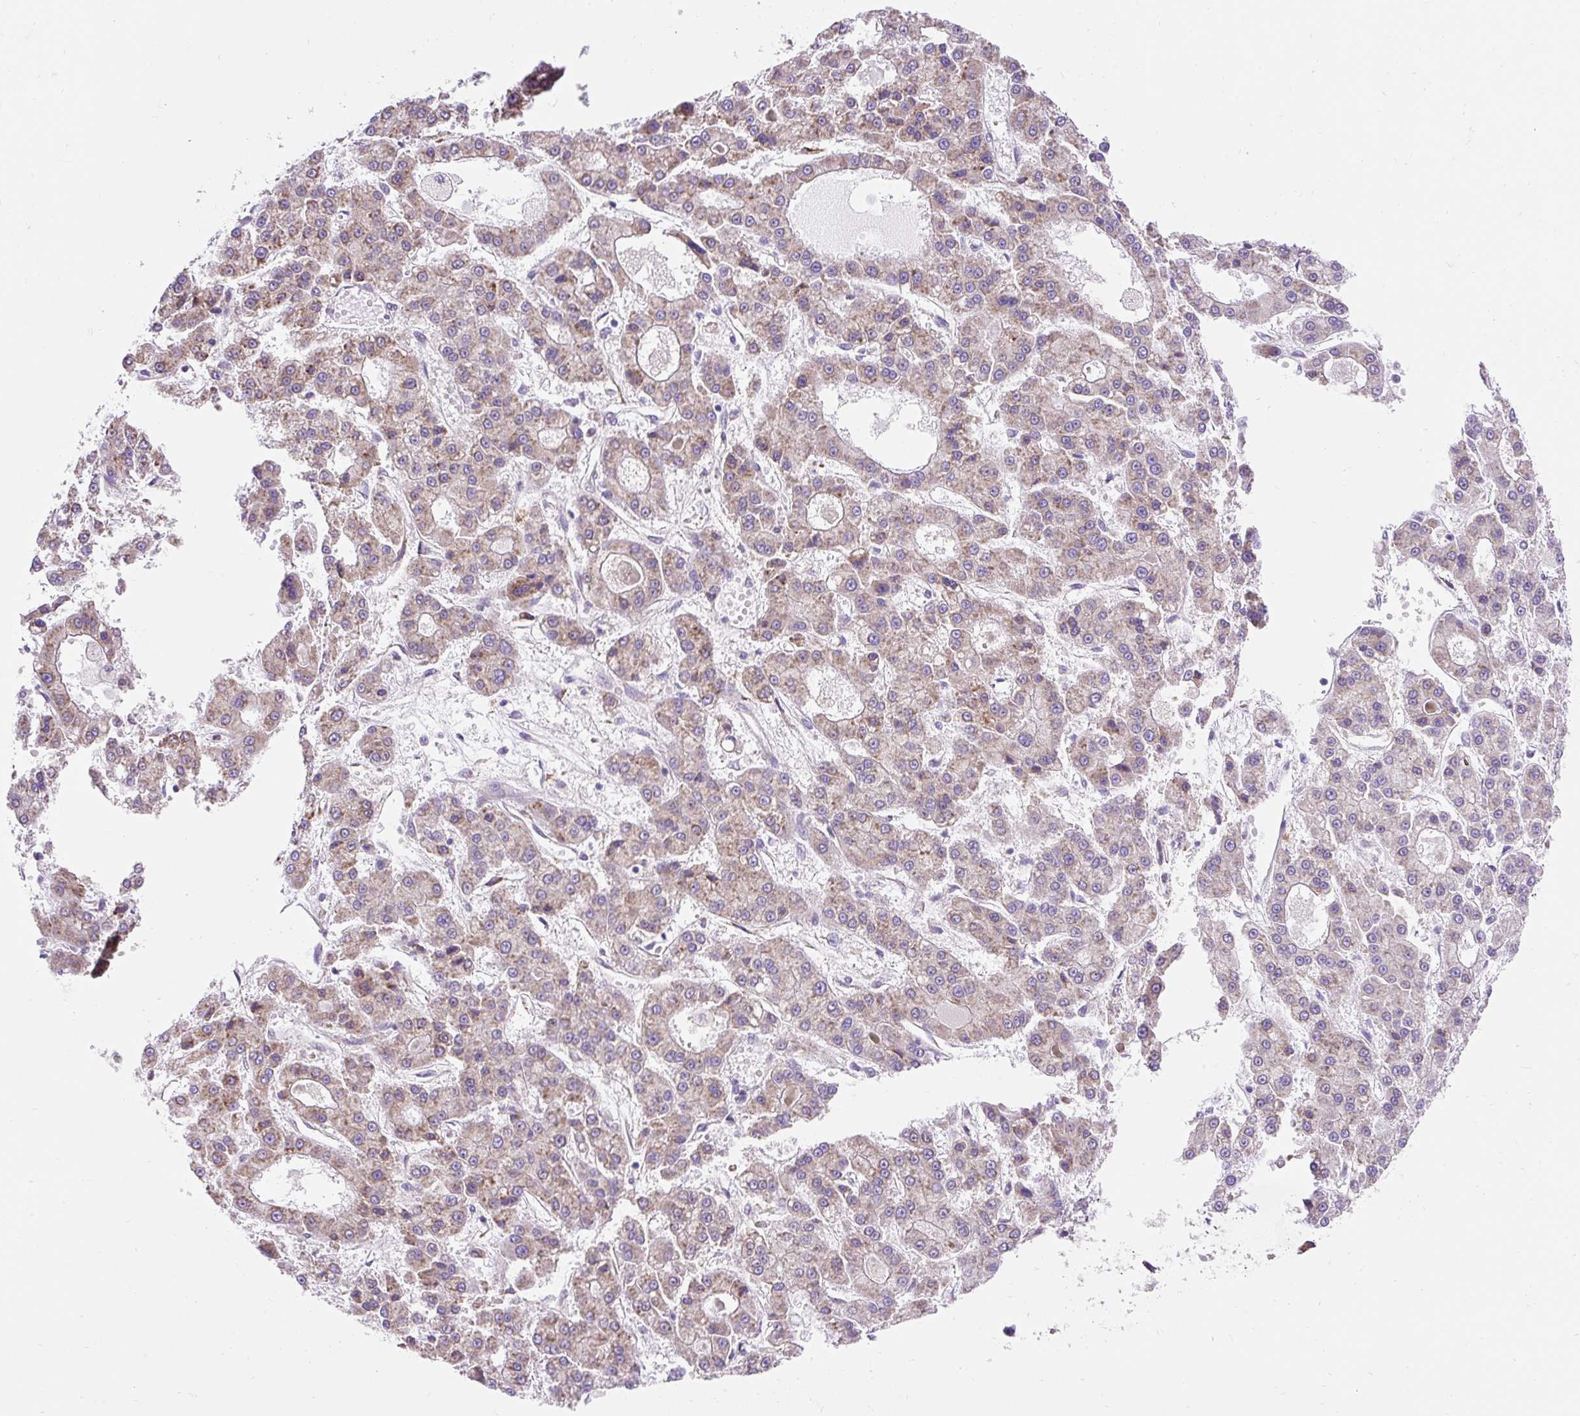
{"staining": {"intensity": "moderate", "quantity": "25%-75%", "location": "cytoplasmic/membranous"}, "tissue": "liver cancer", "cell_type": "Tumor cells", "image_type": "cancer", "snomed": [{"axis": "morphology", "description": "Carcinoma, Hepatocellular, NOS"}, {"axis": "topography", "description": "Liver"}], "caption": "Approximately 25%-75% of tumor cells in hepatocellular carcinoma (liver) exhibit moderate cytoplasmic/membranous protein staining as visualized by brown immunohistochemical staining.", "gene": "GPR45", "patient": {"sex": "male", "age": 70}}